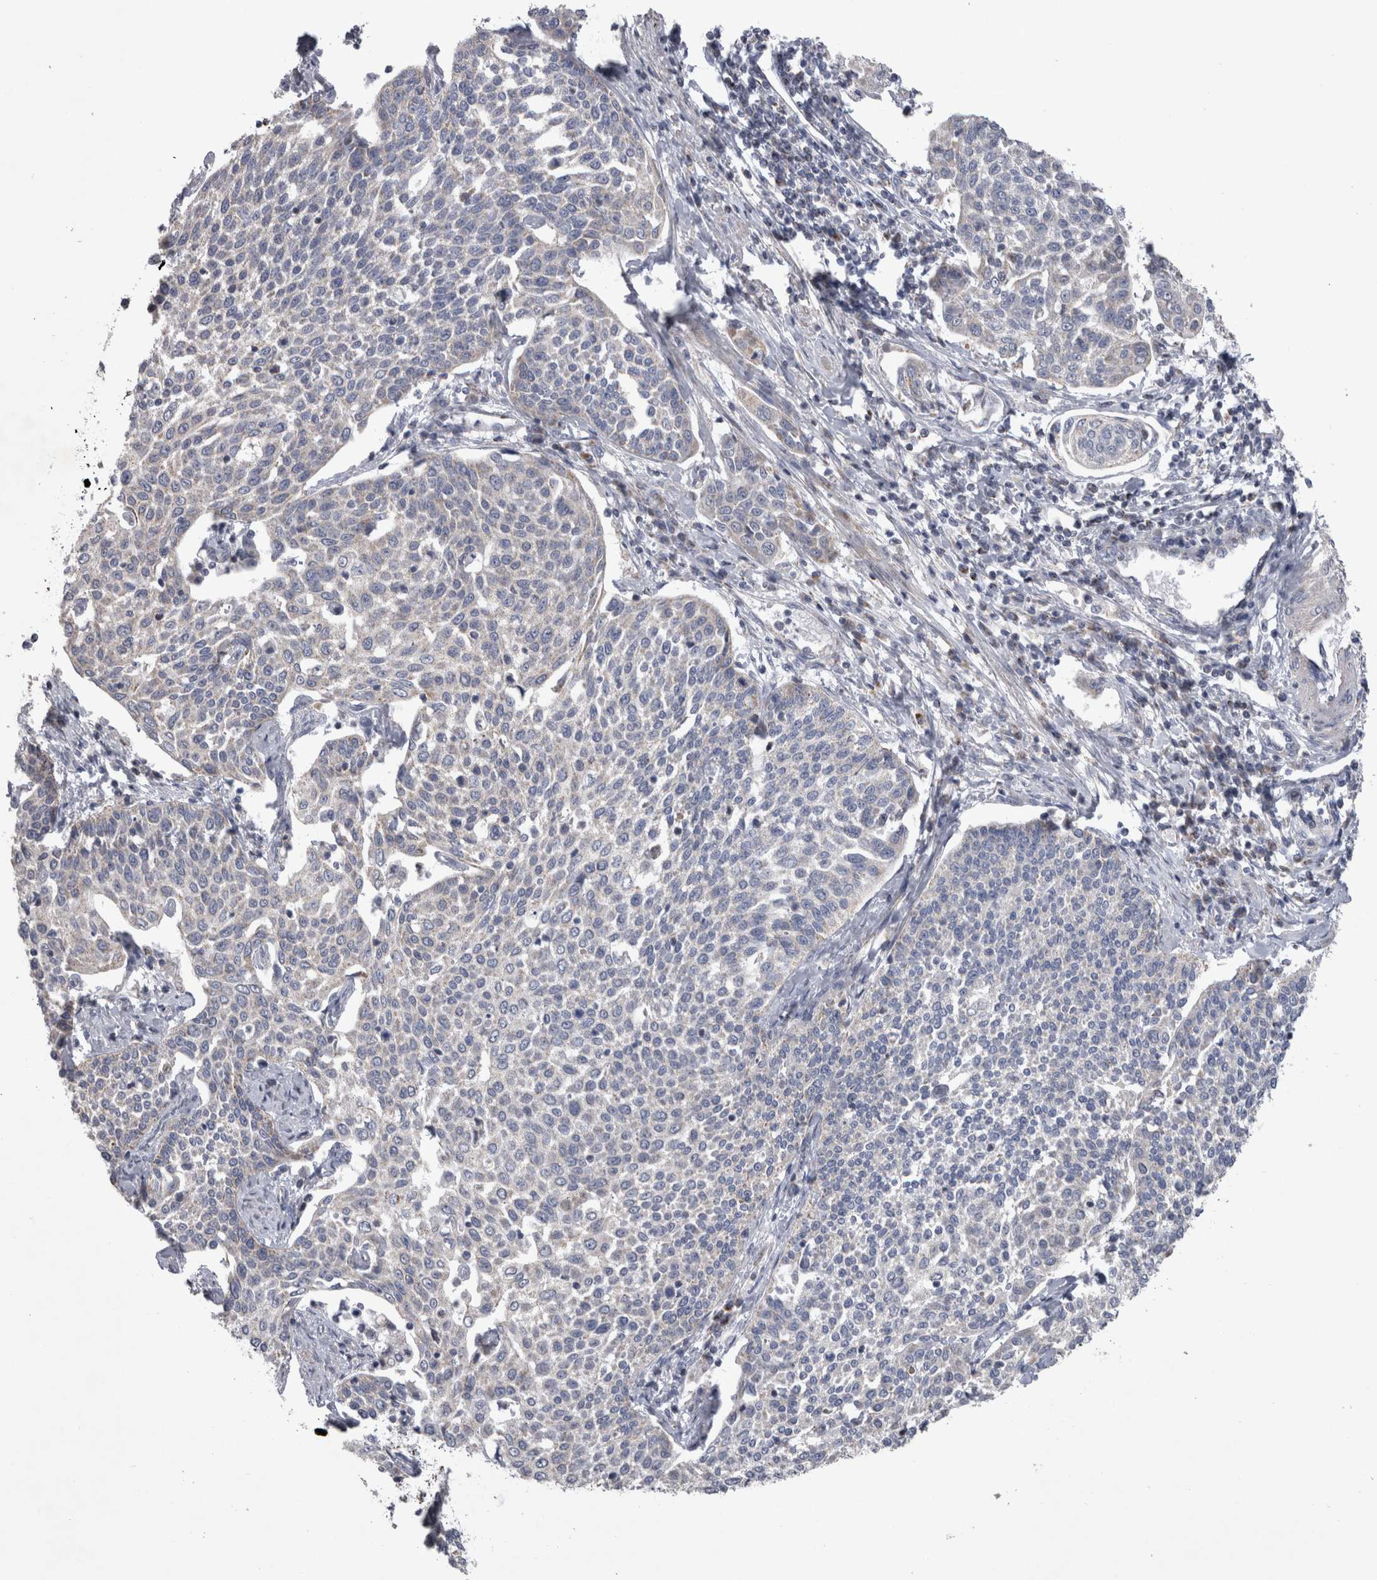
{"staining": {"intensity": "negative", "quantity": "none", "location": "none"}, "tissue": "cervical cancer", "cell_type": "Tumor cells", "image_type": "cancer", "snomed": [{"axis": "morphology", "description": "Squamous cell carcinoma, NOS"}, {"axis": "topography", "description": "Cervix"}], "caption": "A high-resolution histopathology image shows IHC staining of cervical squamous cell carcinoma, which exhibits no significant staining in tumor cells.", "gene": "HDHD3", "patient": {"sex": "female", "age": 34}}